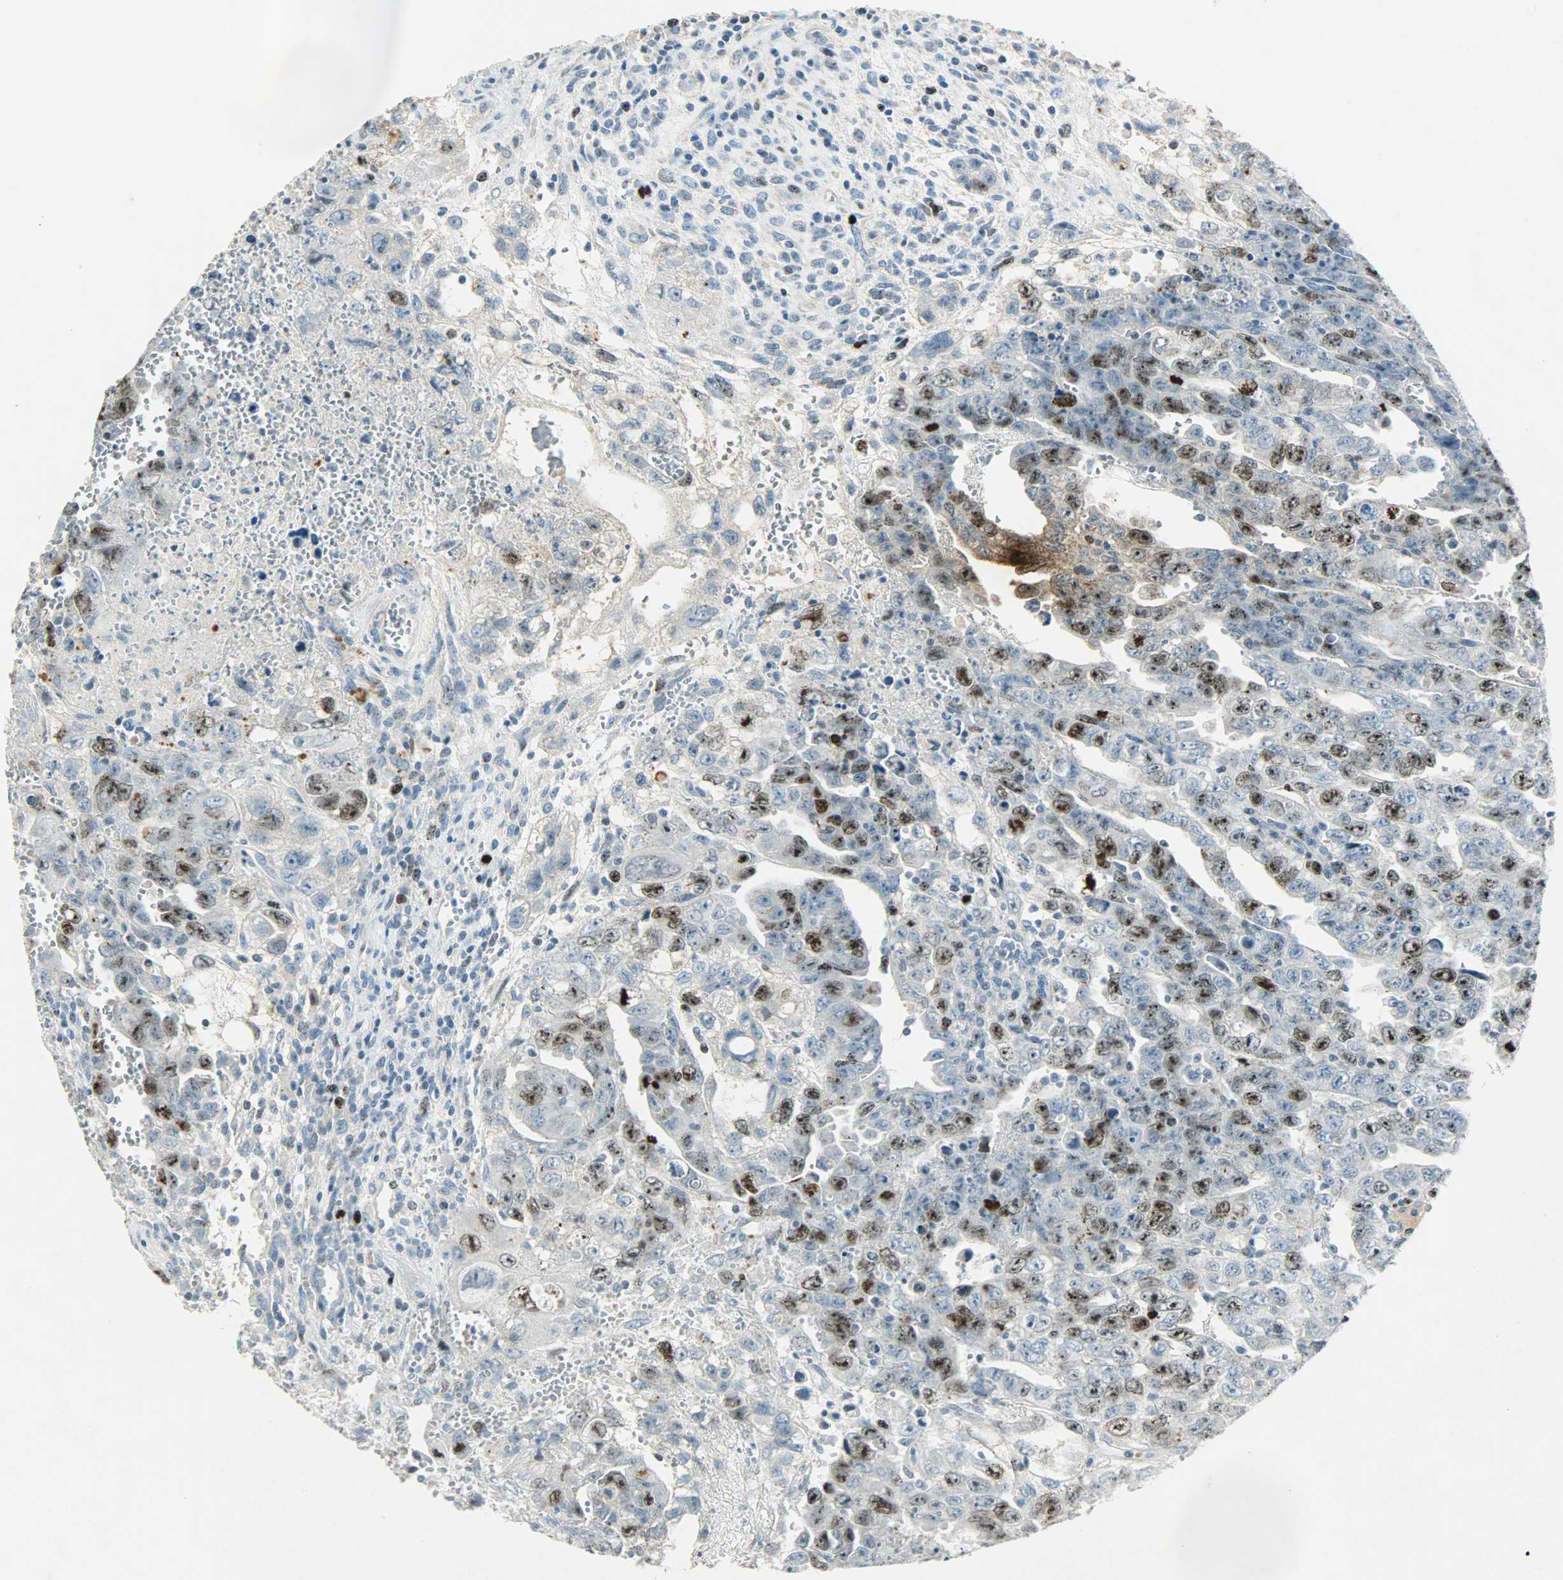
{"staining": {"intensity": "strong", "quantity": "25%-75%", "location": "nuclear"}, "tissue": "testis cancer", "cell_type": "Tumor cells", "image_type": "cancer", "snomed": [{"axis": "morphology", "description": "Carcinoma, Embryonal, NOS"}, {"axis": "topography", "description": "Testis"}], "caption": "IHC (DAB) staining of human embryonal carcinoma (testis) reveals strong nuclear protein positivity in about 25%-75% of tumor cells. The staining is performed using DAB (3,3'-diaminobenzidine) brown chromogen to label protein expression. The nuclei are counter-stained blue using hematoxylin.", "gene": "AURKB", "patient": {"sex": "male", "age": 28}}